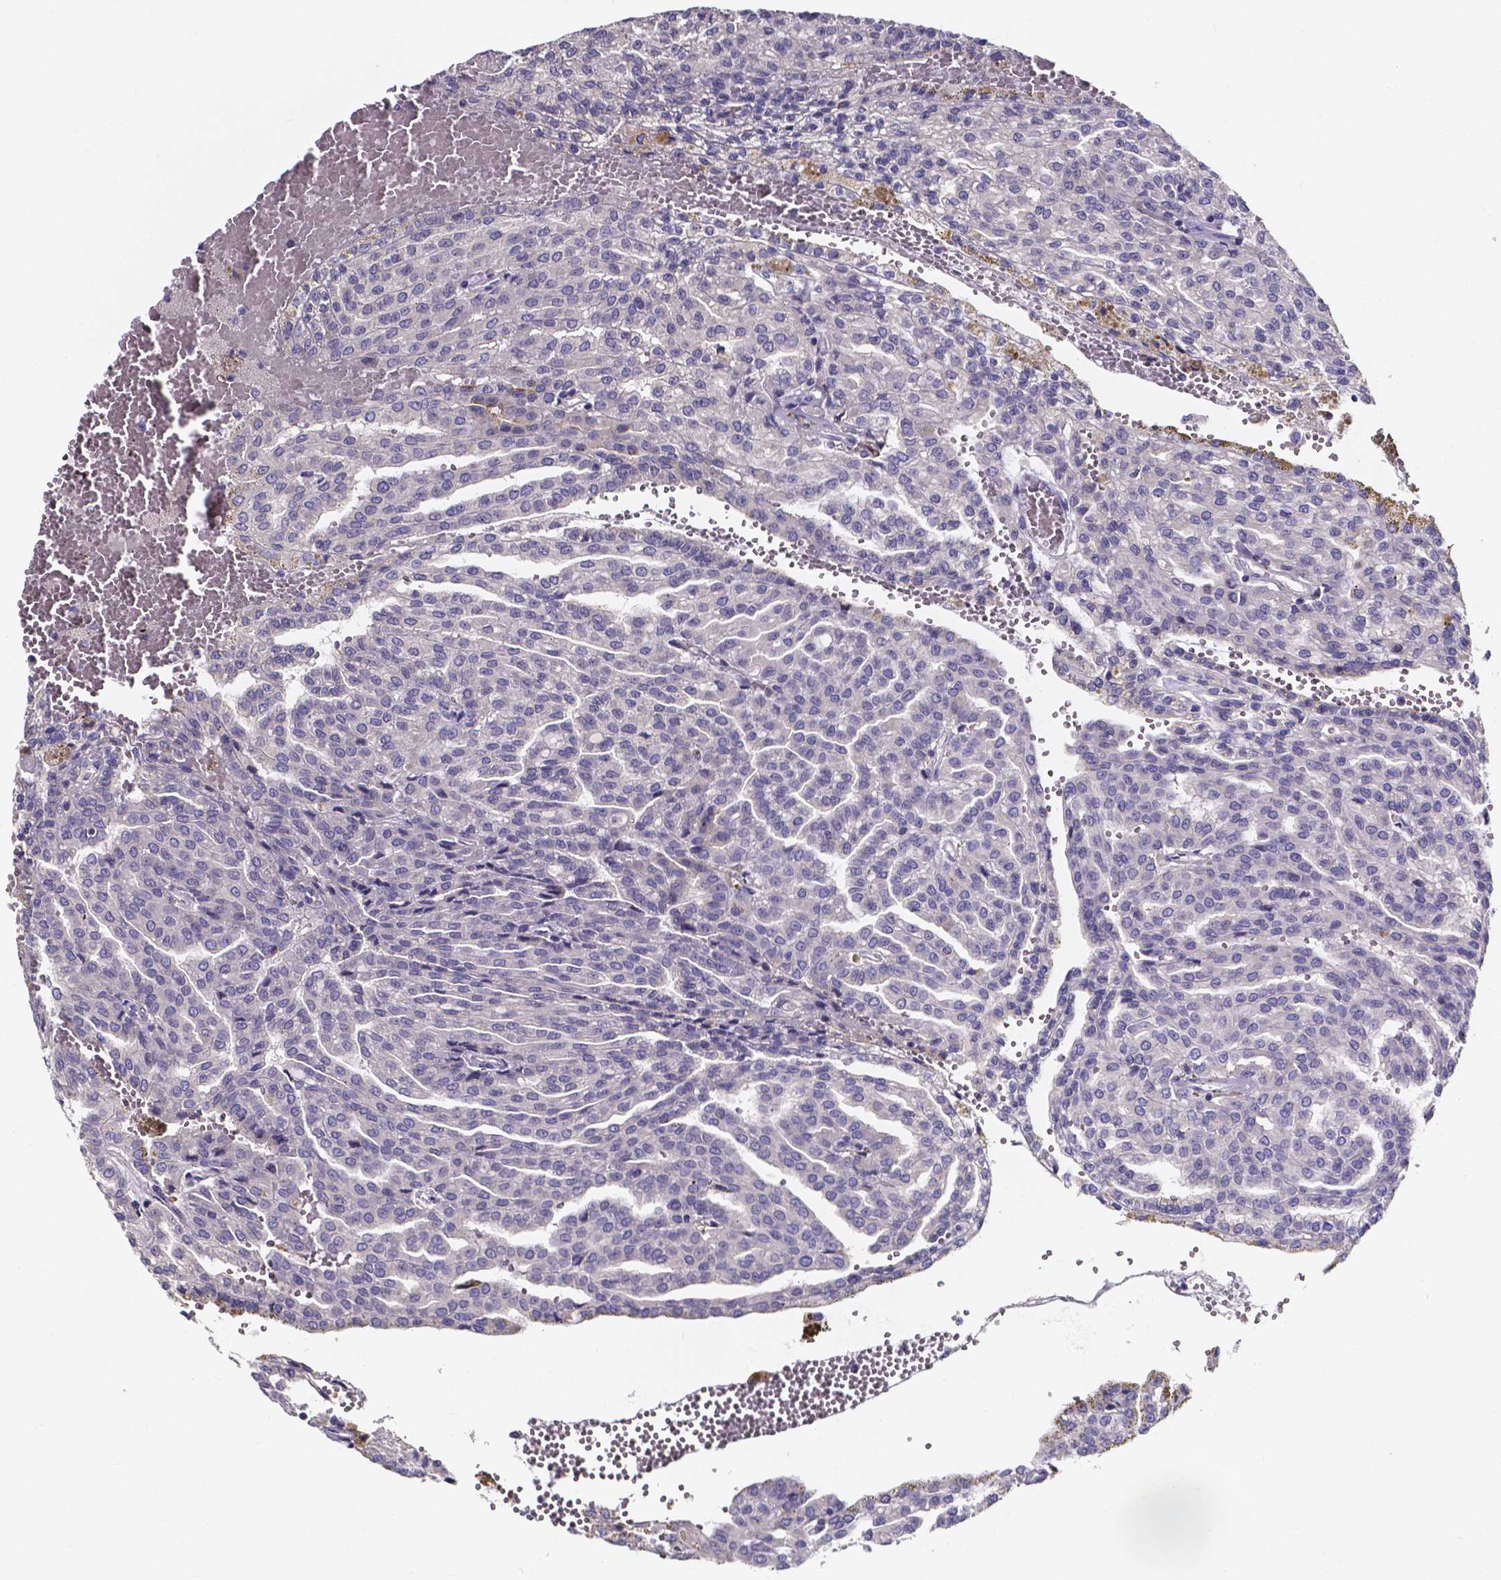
{"staining": {"intensity": "negative", "quantity": "none", "location": "none"}, "tissue": "renal cancer", "cell_type": "Tumor cells", "image_type": "cancer", "snomed": [{"axis": "morphology", "description": "Adenocarcinoma, NOS"}, {"axis": "topography", "description": "Kidney"}], "caption": "IHC of renal cancer displays no expression in tumor cells.", "gene": "SPOCD1", "patient": {"sex": "male", "age": 63}}